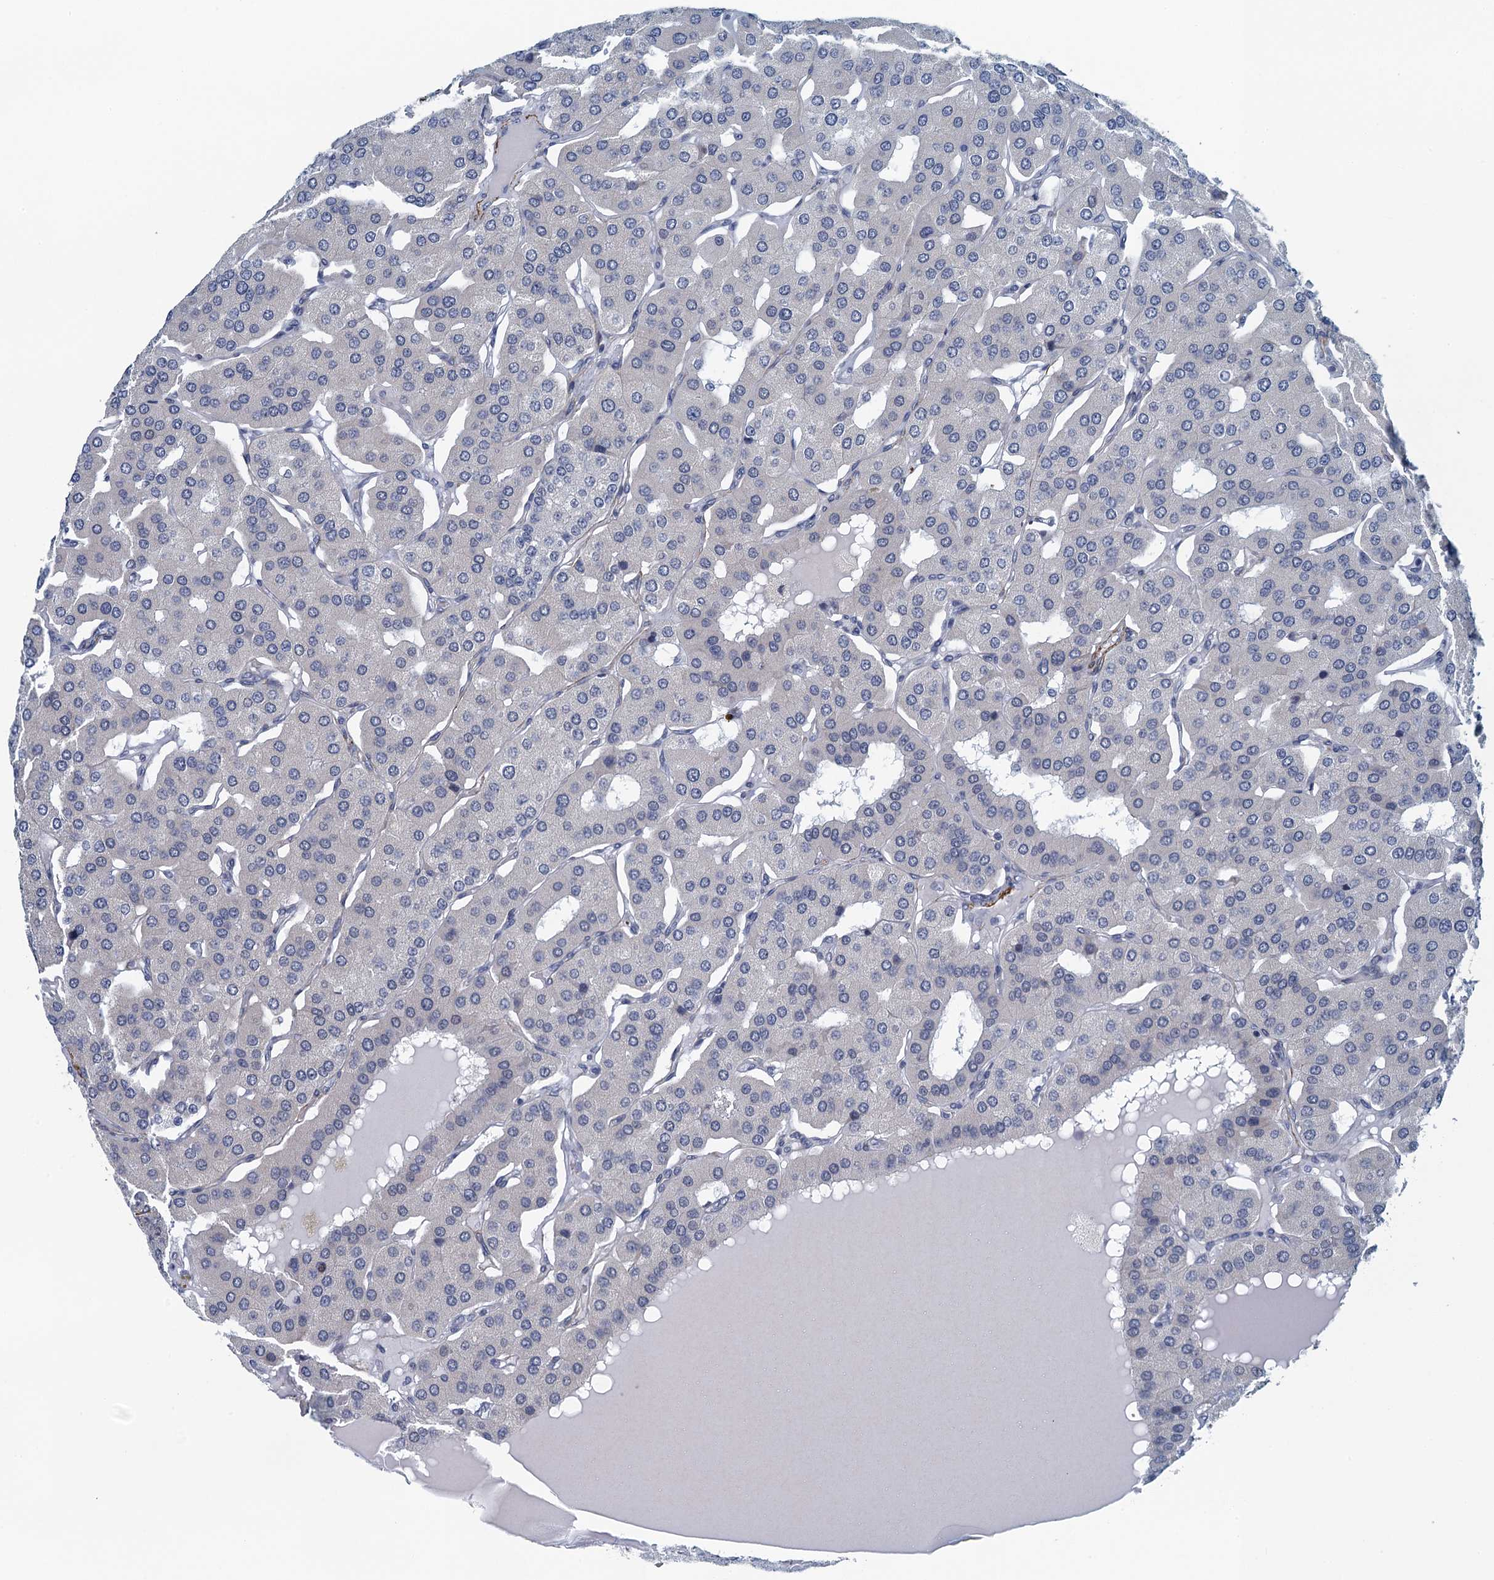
{"staining": {"intensity": "negative", "quantity": "none", "location": "none"}, "tissue": "parathyroid gland", "cell_type": "Glandular cells", "image_type": "normal", "snomed": [{"axis": "morphology", "description": "Normal tissue, NOS"}, {"axis": "morphology", "description": "Adenoma, NOS"}, {"axis": "topography", "description": "Parathyroid gland"}], "caption": "Unremarkable parathyroid gland was stained to show a protein in brown. There is no significant staining in glandular cells.", "gene": "ALG2", "patient": {"sex": "female", "age": 86}}